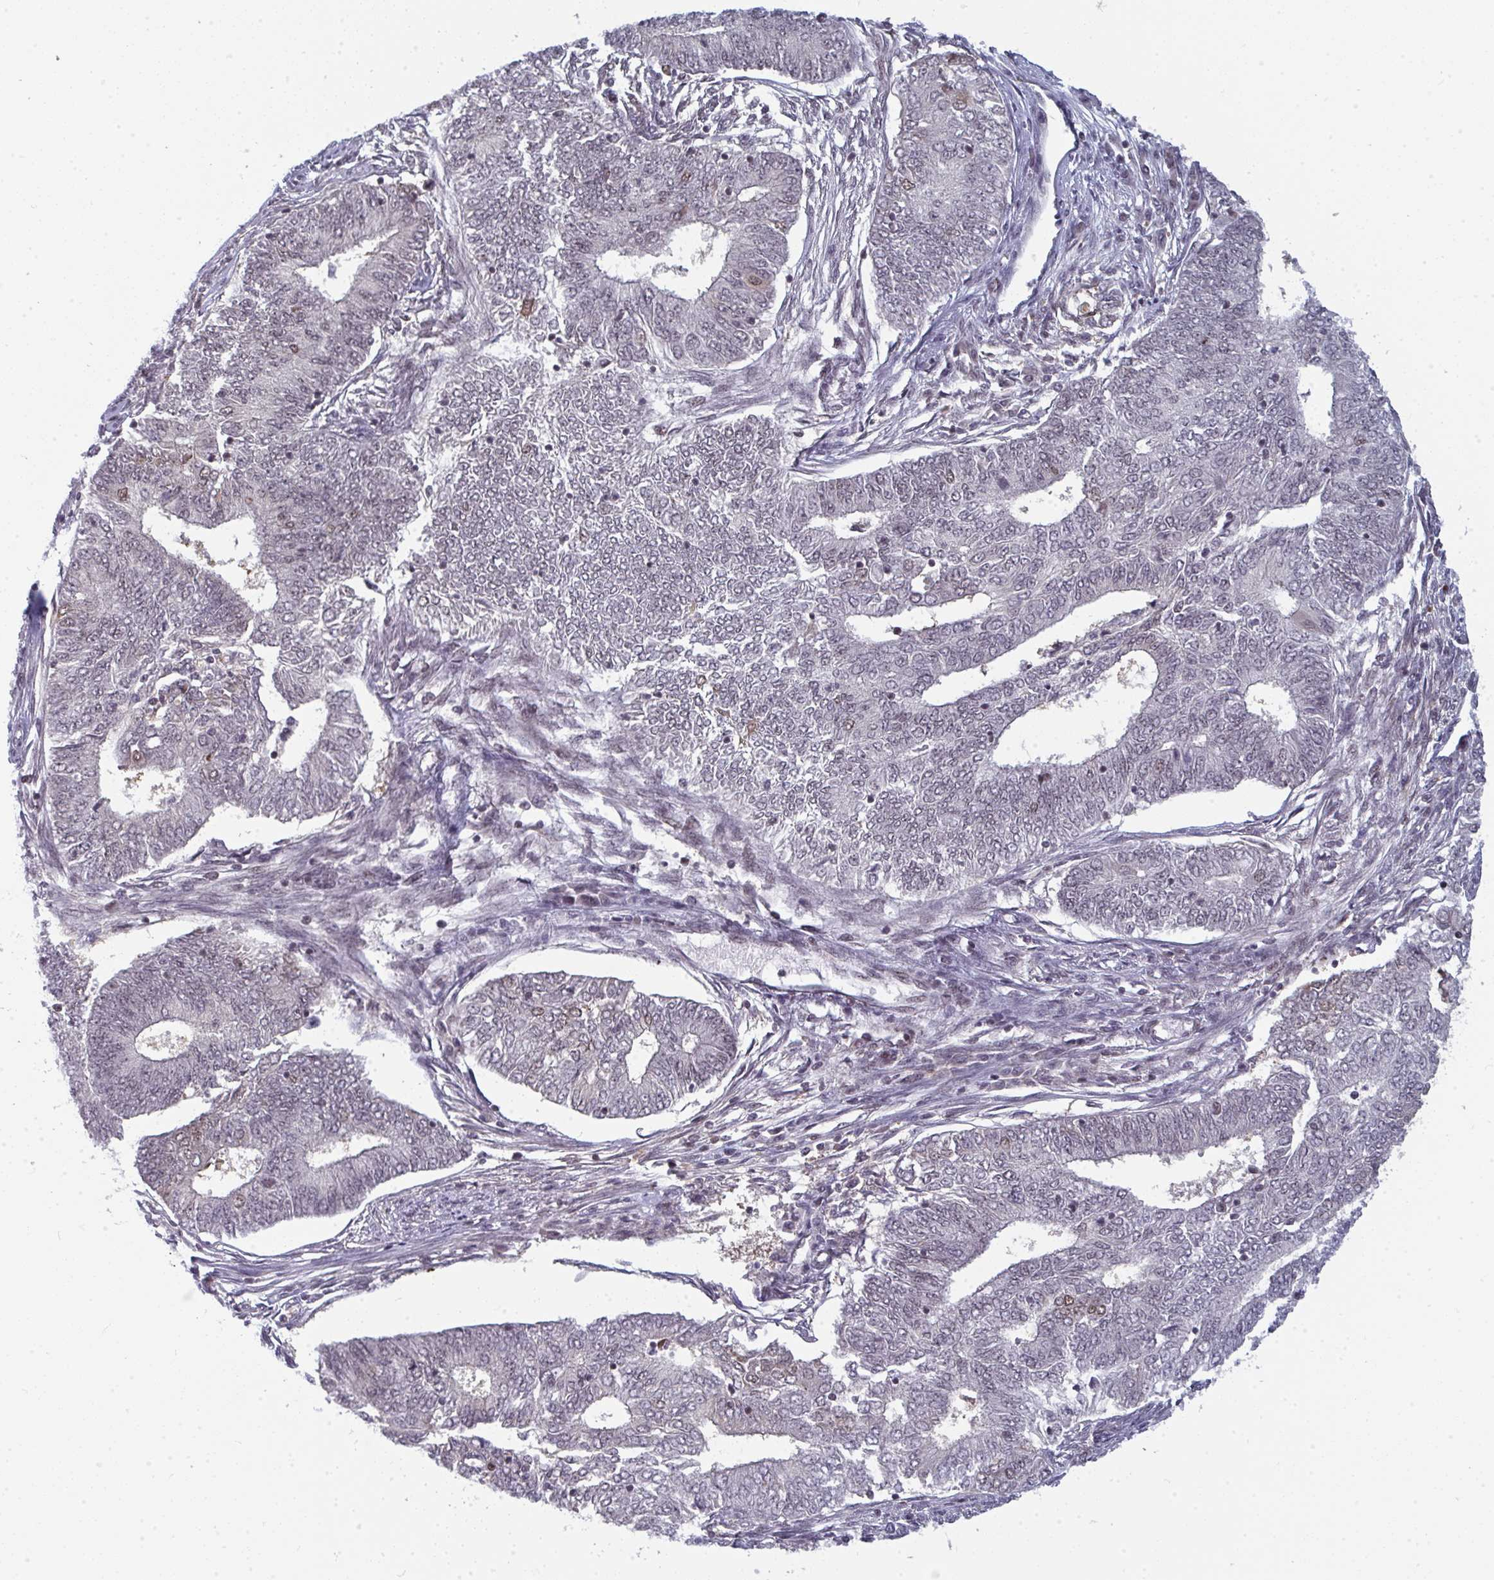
{"staining": {"intensity": "negative", "quantity": "none", "location": "none"}, "tissue": "endometrial cancer", "cell_type": "Tumor cells", "image_type": "cancer", "snomed": [{"axis": "morphology", "description": "Adenocarcinoma, NOS"}, {"axis": "topography", "description": "Endometrium"}], "caption": "Endometrial adenocarcinoma was stained to show a protein in brown. There is no significant positivity in tumor cells.", "gene": "ATF1", "patient": {"sex": "female", "age": 62}}